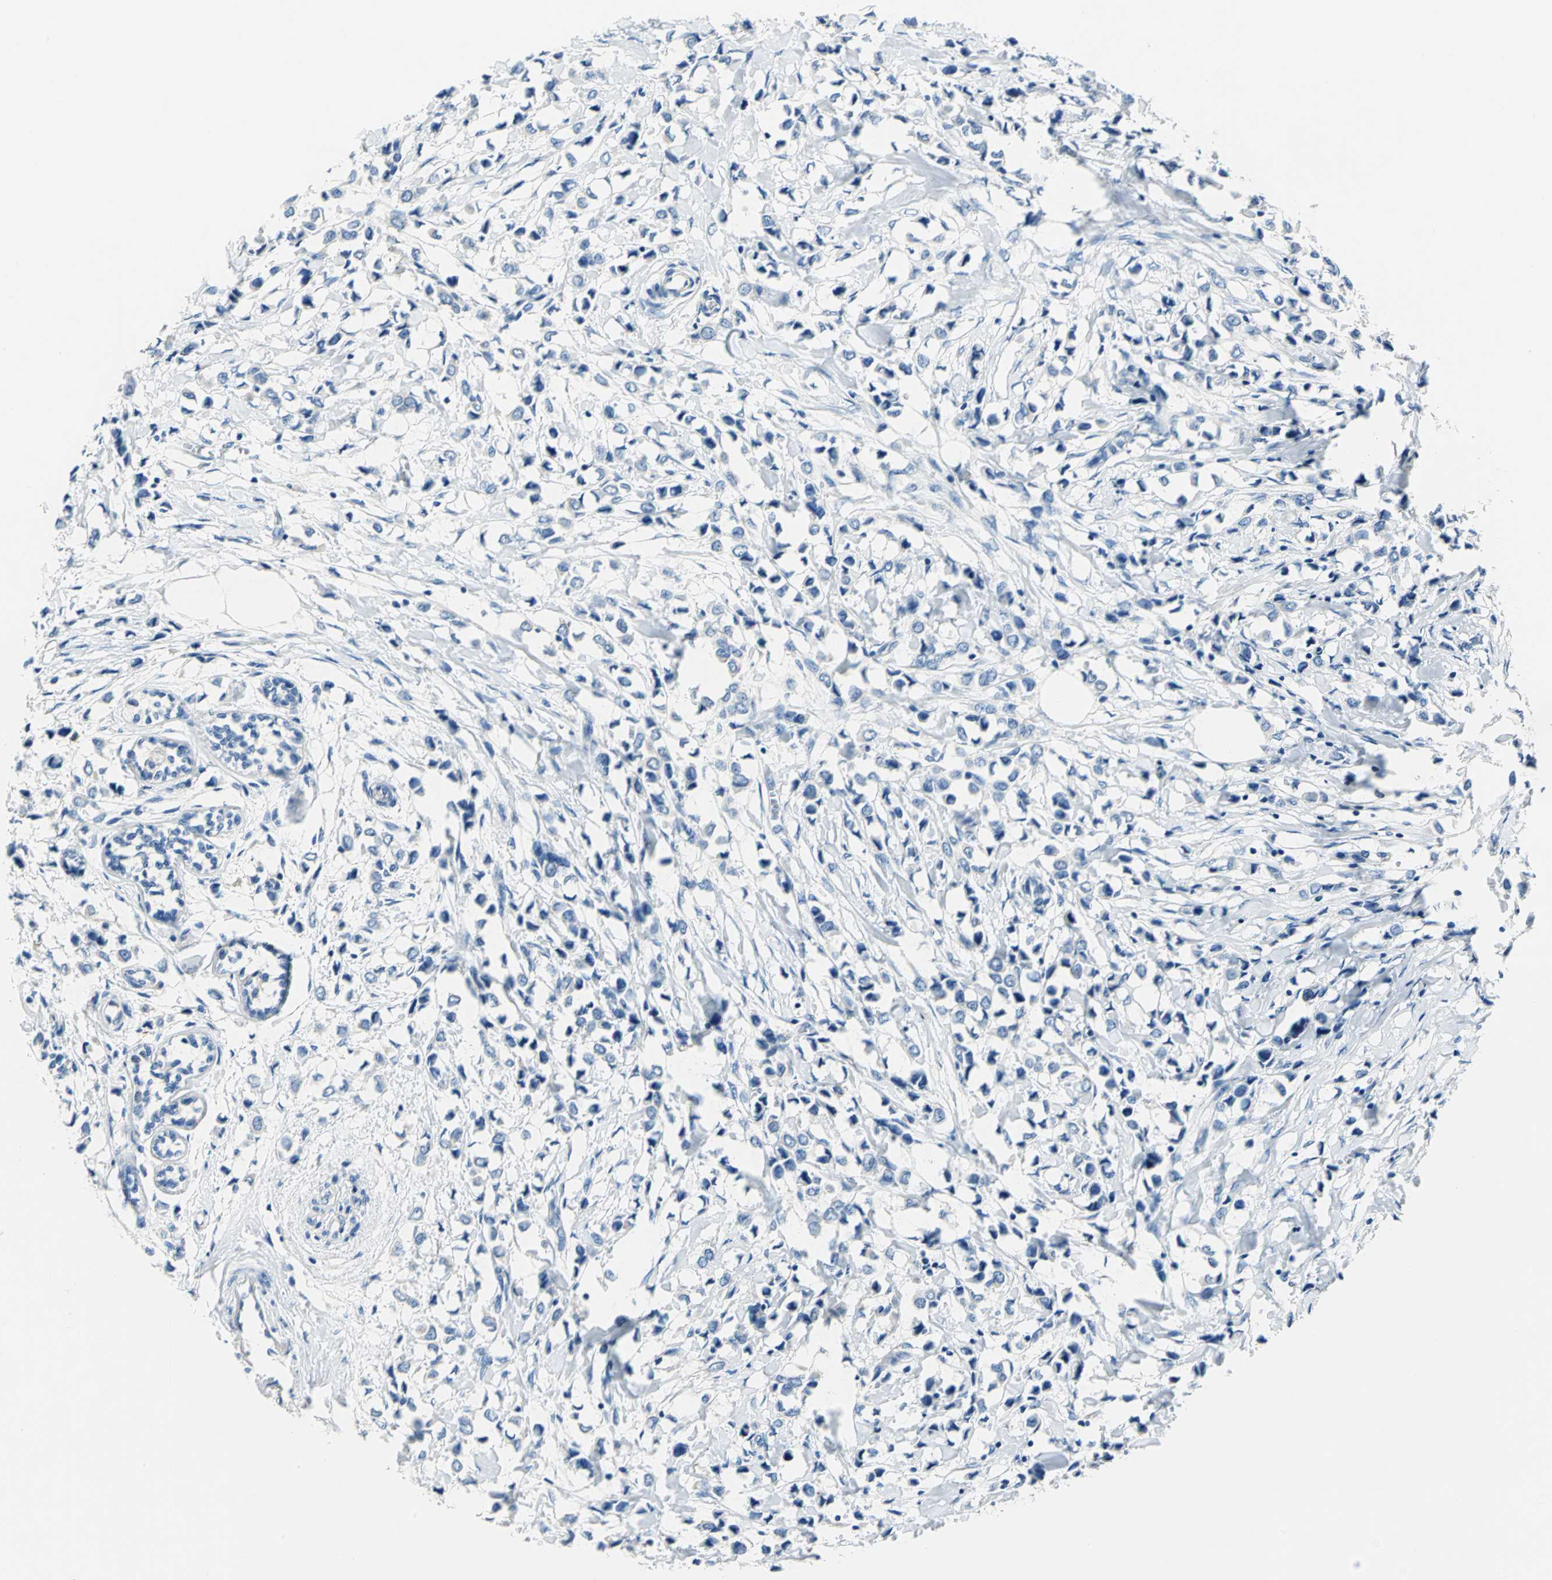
{"staining": {"intensity": "negative", "quantity": "none", "location": "none"}, "tissue": "breast cancer", "cell_type": "Tumor cells", "image_type": "cancer", "snomed": [{"axis": "morphology", "description": "Lobular carcinoma"}, {"axis": "topography", "description": "Breast"}], "caption": "Tumor cells are negative for brown protein staining in lobular carcinoma (breast).", "gene": "TRIM25", "patient": {"sex": "female", "age": 51}}